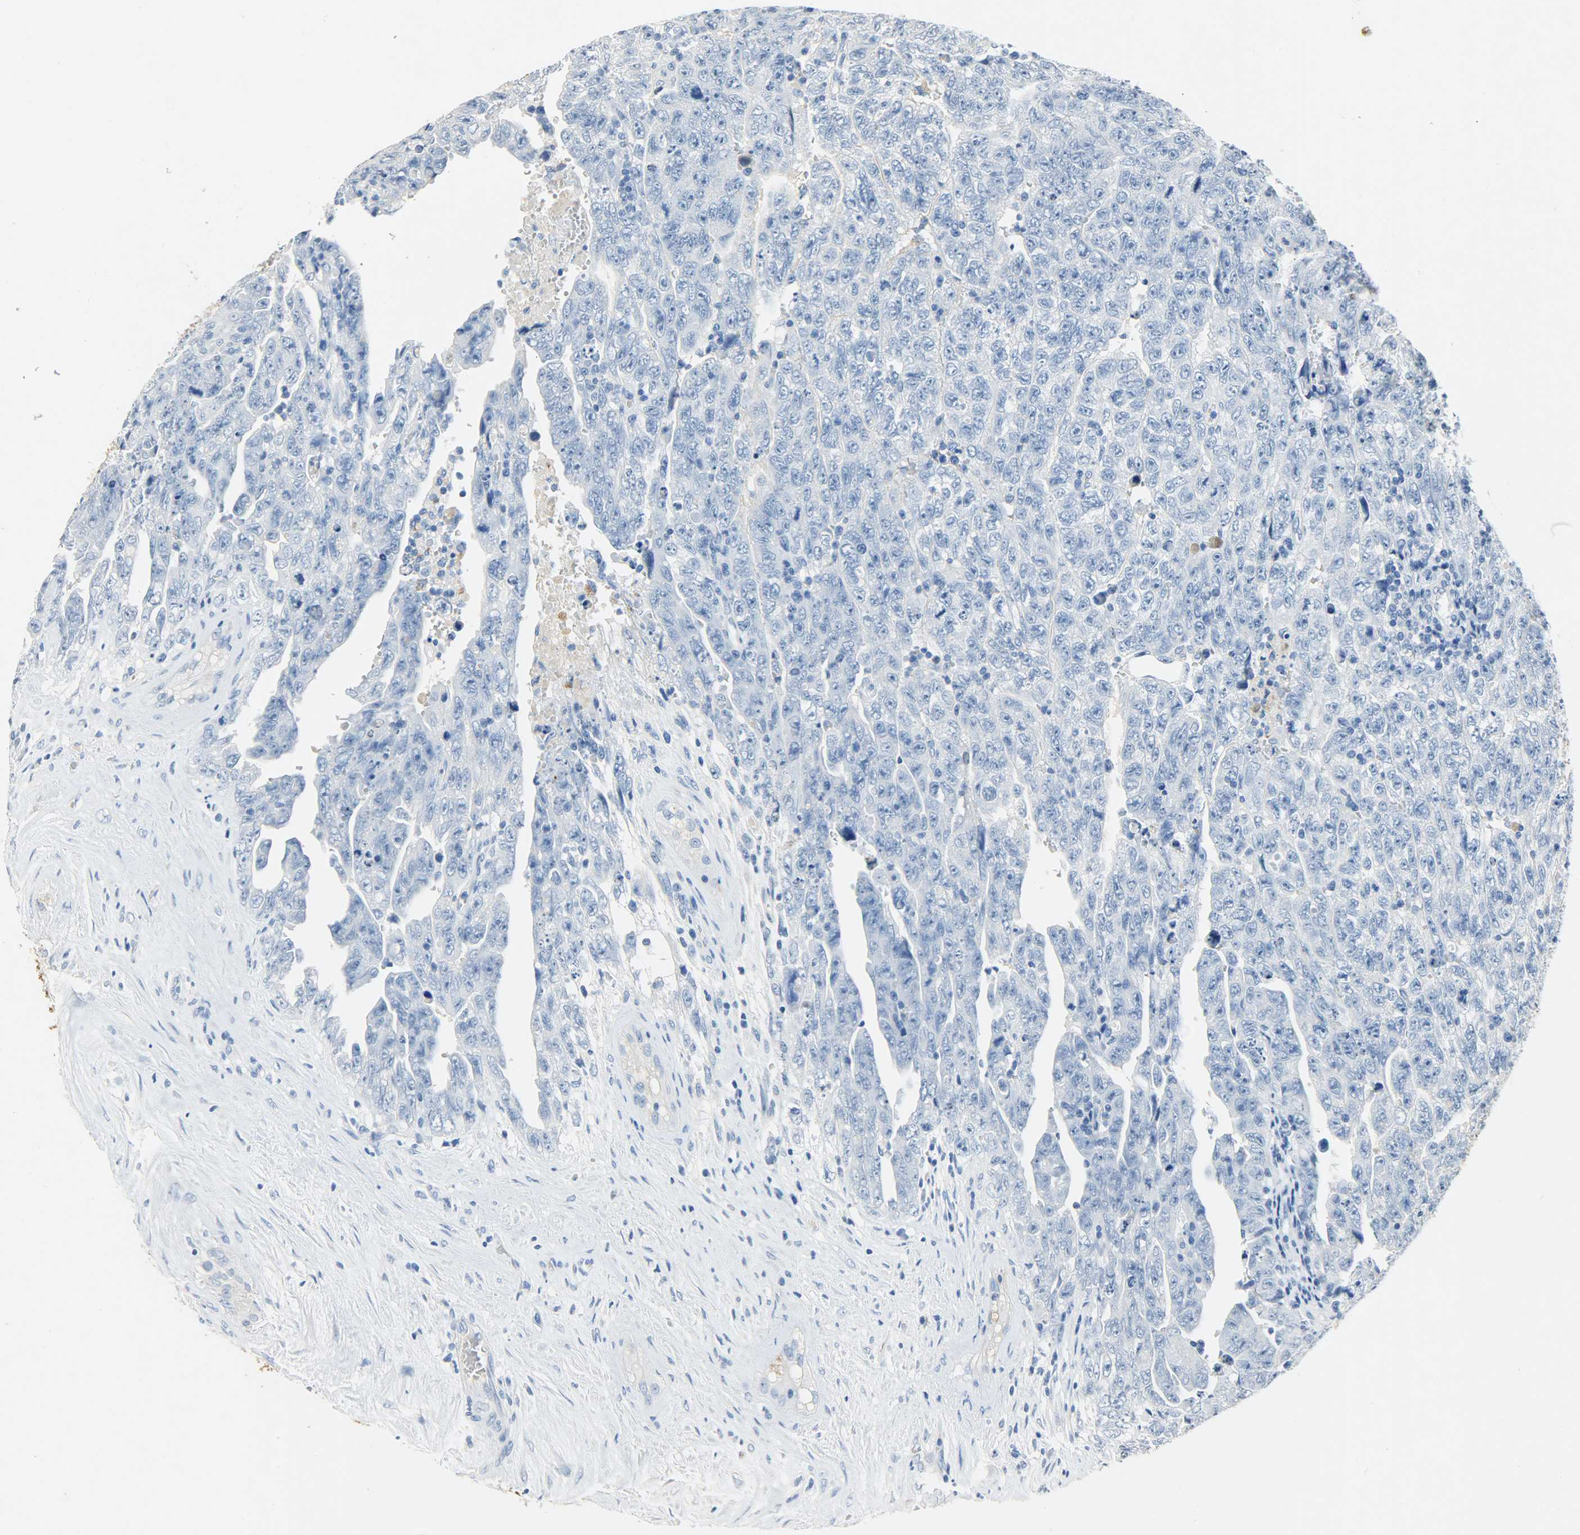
{"staining": {"intensity": "negative", "quantity": "none", "location": "none"}, "tissue": "testis cancer", "cell_type": "Tumor cells", "image_type": "cancer", "snomed": [{"axis": "morphology", "description": "Carcinoma, Embryonal, NOS"}, {"axis": "topography", "description": "Testis"}], "caption": "The photomicrograph displays no significant positivity in tumor cells of testis cancer (embryonal carcinoma).", "gene": "CRP", "patient": {"sex": "male", "age": 28}}